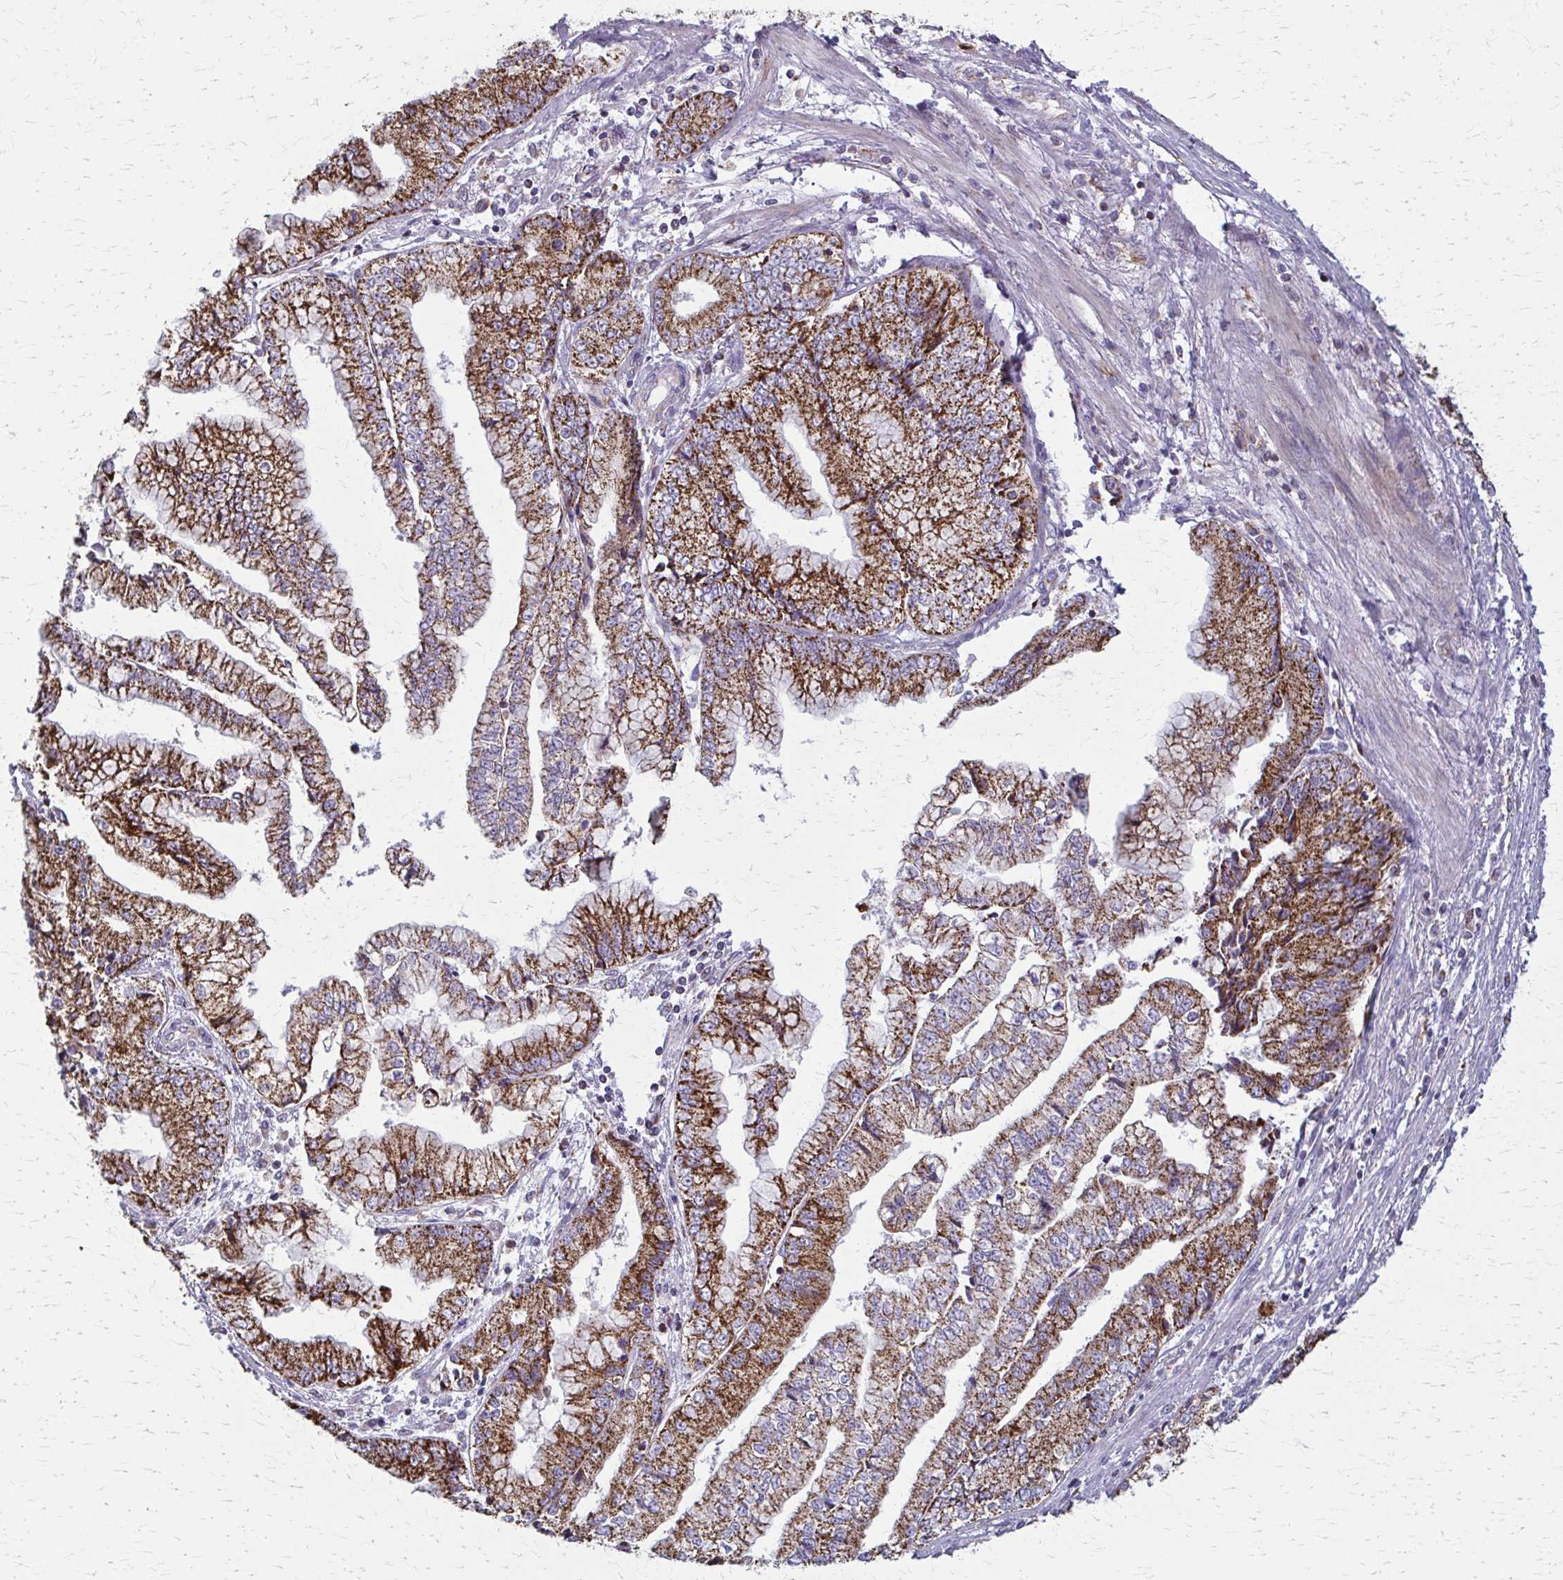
{"staining": {"intensity": "strong", "quantity": ">75%", "location": "cytoplasmic/membranous"}, "tissue": "stomach cancer", "cell_type": "Tumor cells", "image_type": "cancer", "snomed": [{"axis": "morphology", "description": "Adenocarcinoma, NOS"}, {"axis": "topography", "description": "Stomach, upper"}], "caption": "A high-resolution micrograph shows immunohistochemistry (IHC) staining of stomach adenocarcinoma, which exhibits strong cytoplasmic/membranous staining in approximately >75% of tumor cells. (brown staining indicates protein expression, while blue staining denotes nuclei).", "gene": "TVP23A", "patient": {"sex": "female", "age": 74}}